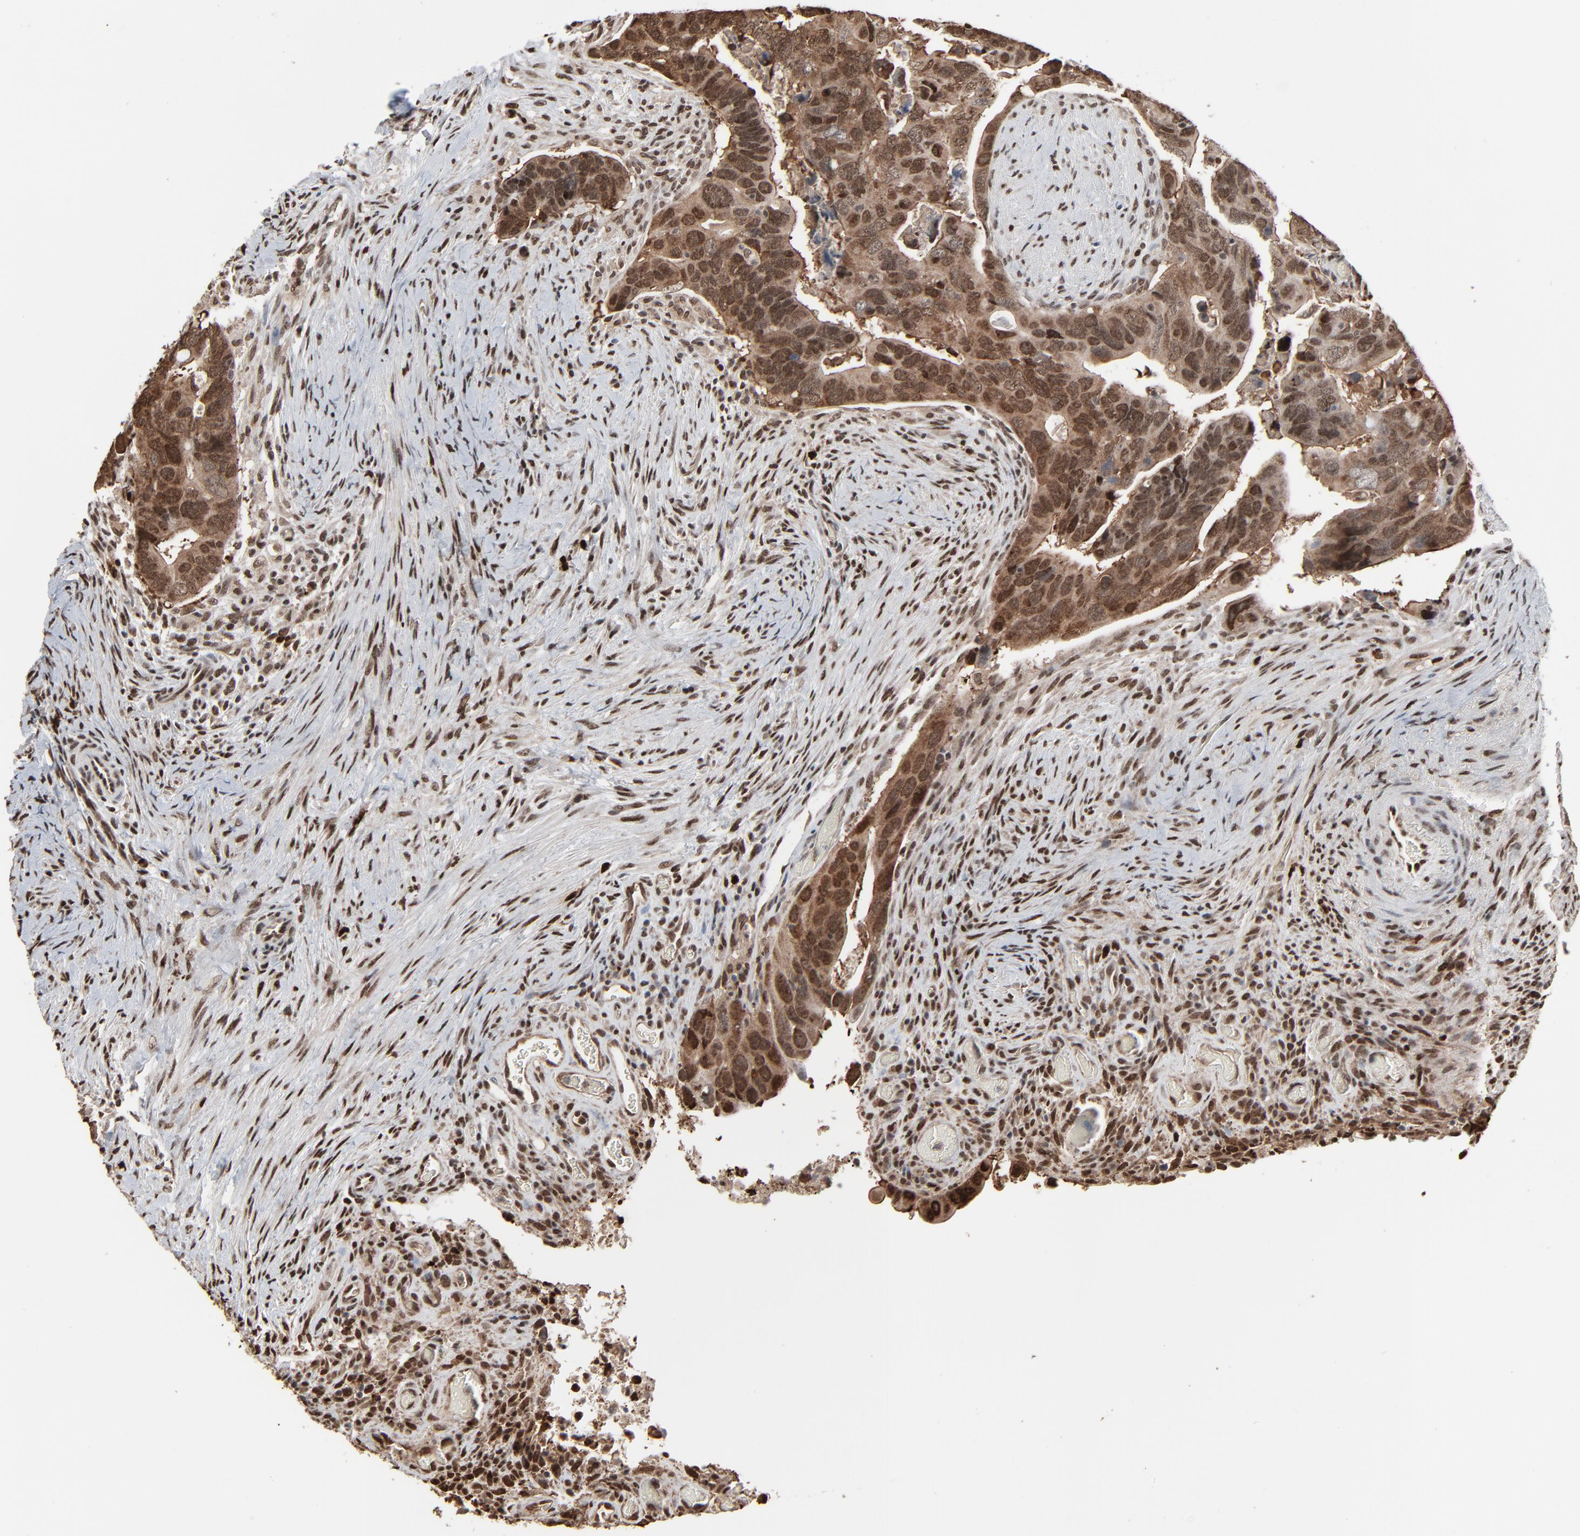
{"staining": {"intensity": "moderate", "quantity": ">75%", "location": "cytoplasmic/membranous,nuclear"}, "tissue": "colorectal cancer", "cell_type": "Tumor cells", "image_type": "cancer", "snomed": [{"axis": "morphology", "description": "Adenocarcinoma, NOS"}, {"axis": "topography", "description": "Rectum"}], "caption": "An IHC photomicrograph of tumor tissue is shown. Protein staining in brown shows moderate cytoplasmic/membranous and nuclear positivity in colorectal adenocarcinoma within tumor cells.", "gene": "MEIS2", "patient": {"sex": "male", "age": 53}}